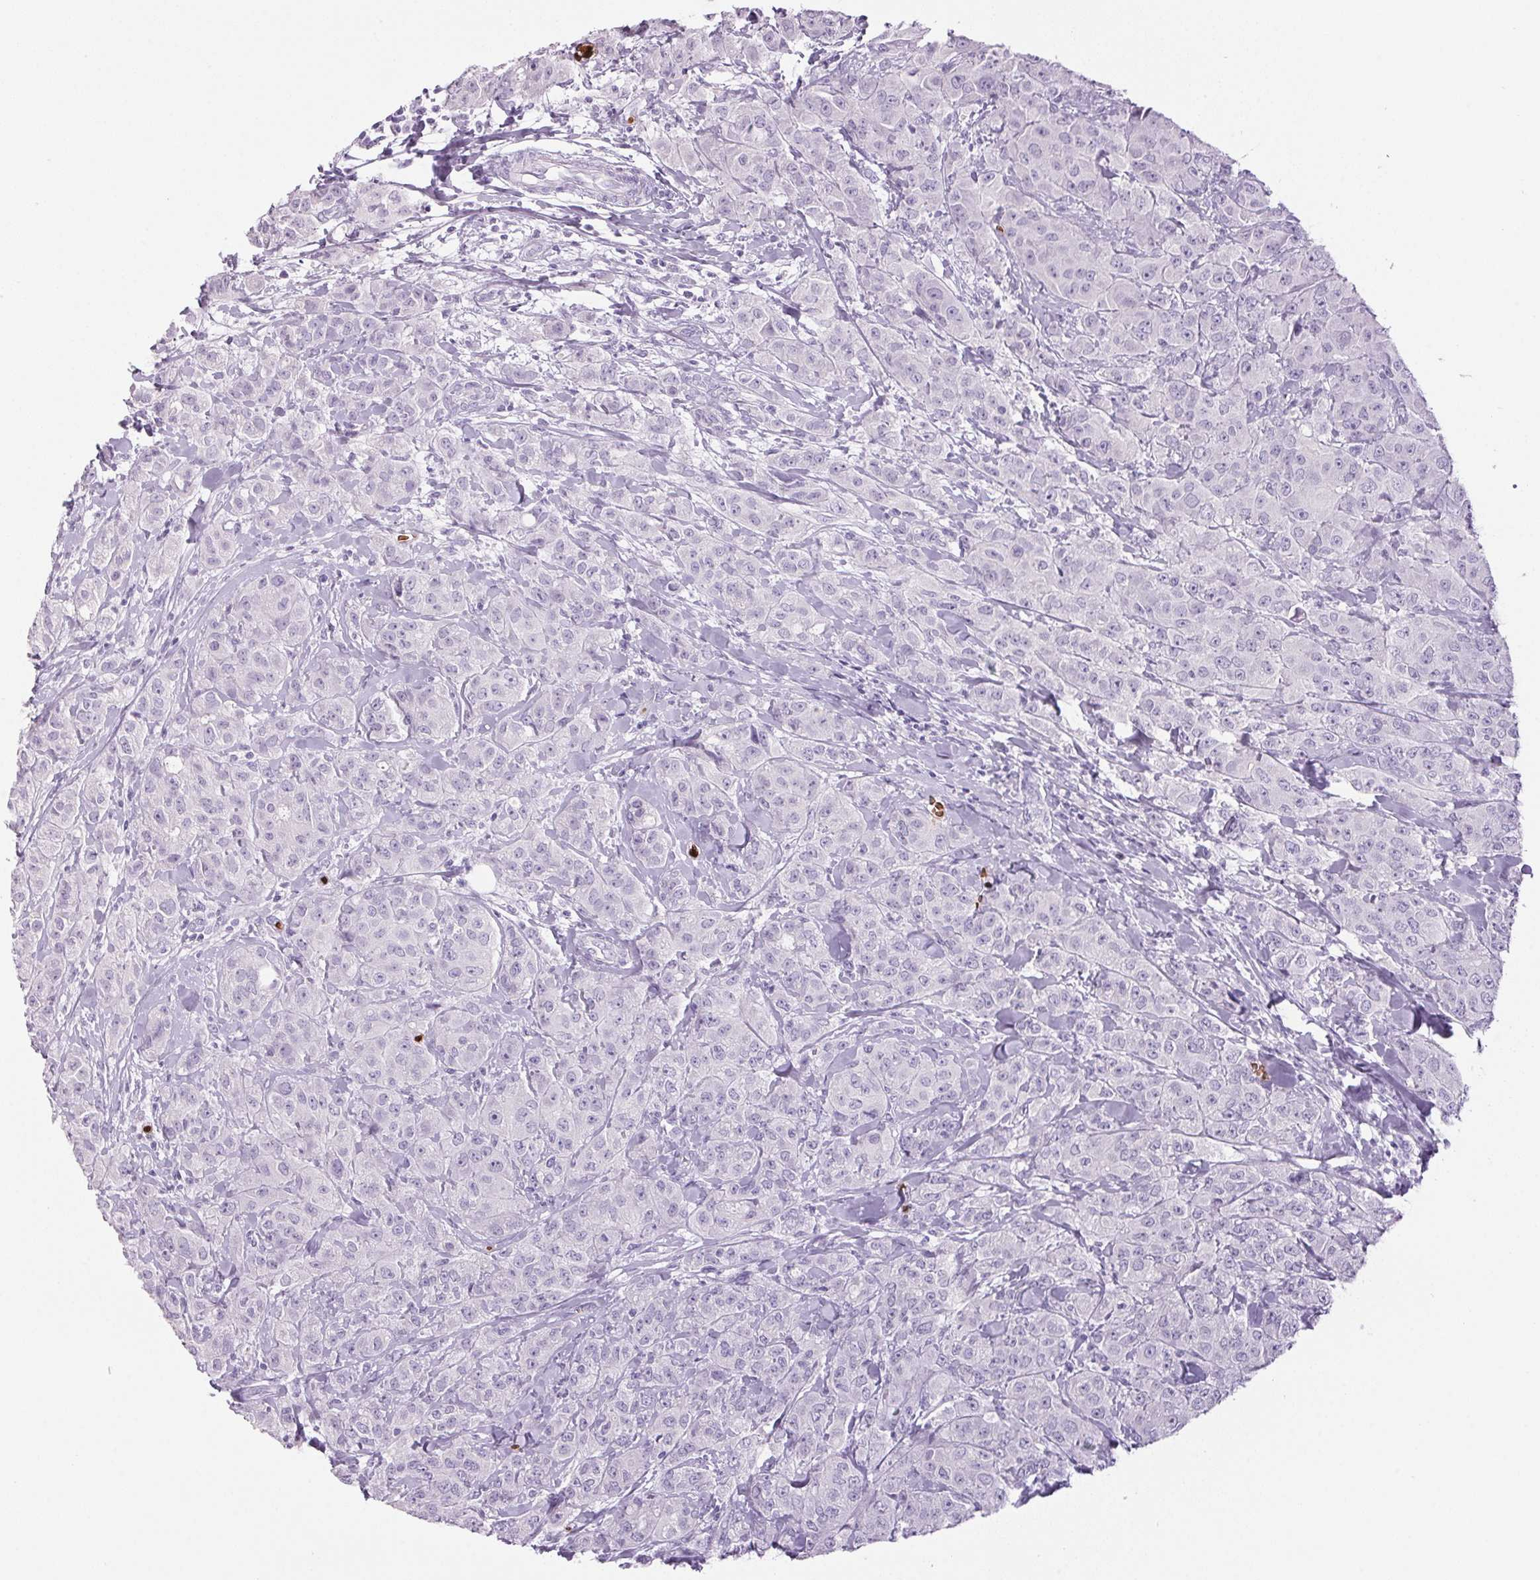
{"staining": {"intensity": "negative", "quantity": "none", "location": "none"}, "tissue": "breast cancer", "cell_type": "Tumor cells", "image_type": "cancer", "snomed": [{"axis": "morphology", "description": "Normal tissue, NOS"}, {"axis": "morphology", "description": "Duct carcinoma"}, {"axis": "topography", "description": "Breast"}], "caption": "IHC micrograph of neoplastic tissue: human breast cancer stained with DAB displays no significant protein positivity in tumor cells.", "gene": "HBQ1", "patient": {"sex": "female", "age": 43}}